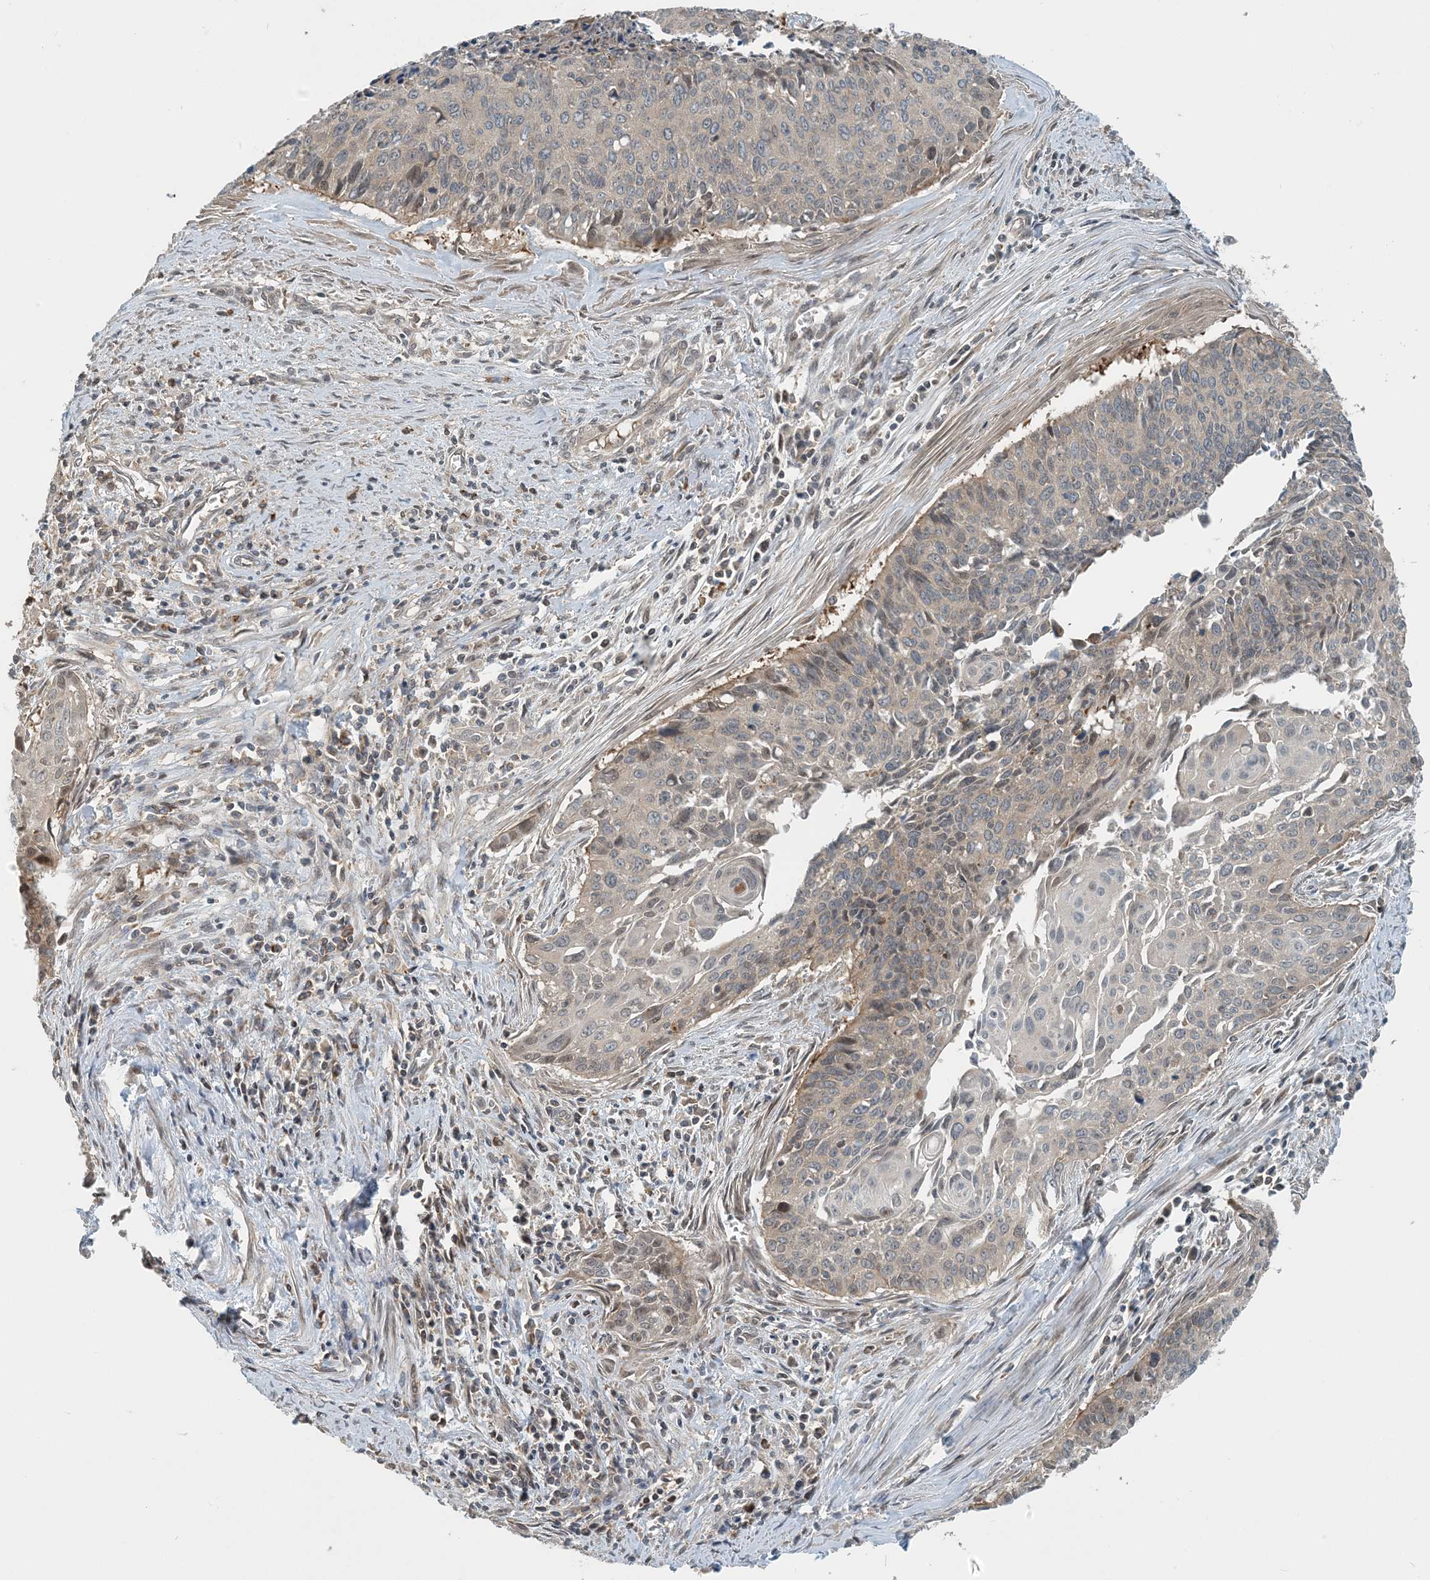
{"staining": {"intensity": "moderate", "quantity": "<25%", "location": "cytoplasmic/membranous"}, "tissue": "cervical cancer", "cell_type": "Tumor cells", "image_type": "cancer", "snomed": [{"axis": "morphology", "description": "Squamous cell carcinoma, NOS"}, {"axis": "topography", "description": "Cervix"}], "caption": "Squamous cell carcinoma (cervical) stained with immunohistochemistry displays moderate cytoplasmic/membranous staining in approximately <25% of tumor cells.", "gene": "ZBTB3", "patient": {"sex": "female", "age": 55}}